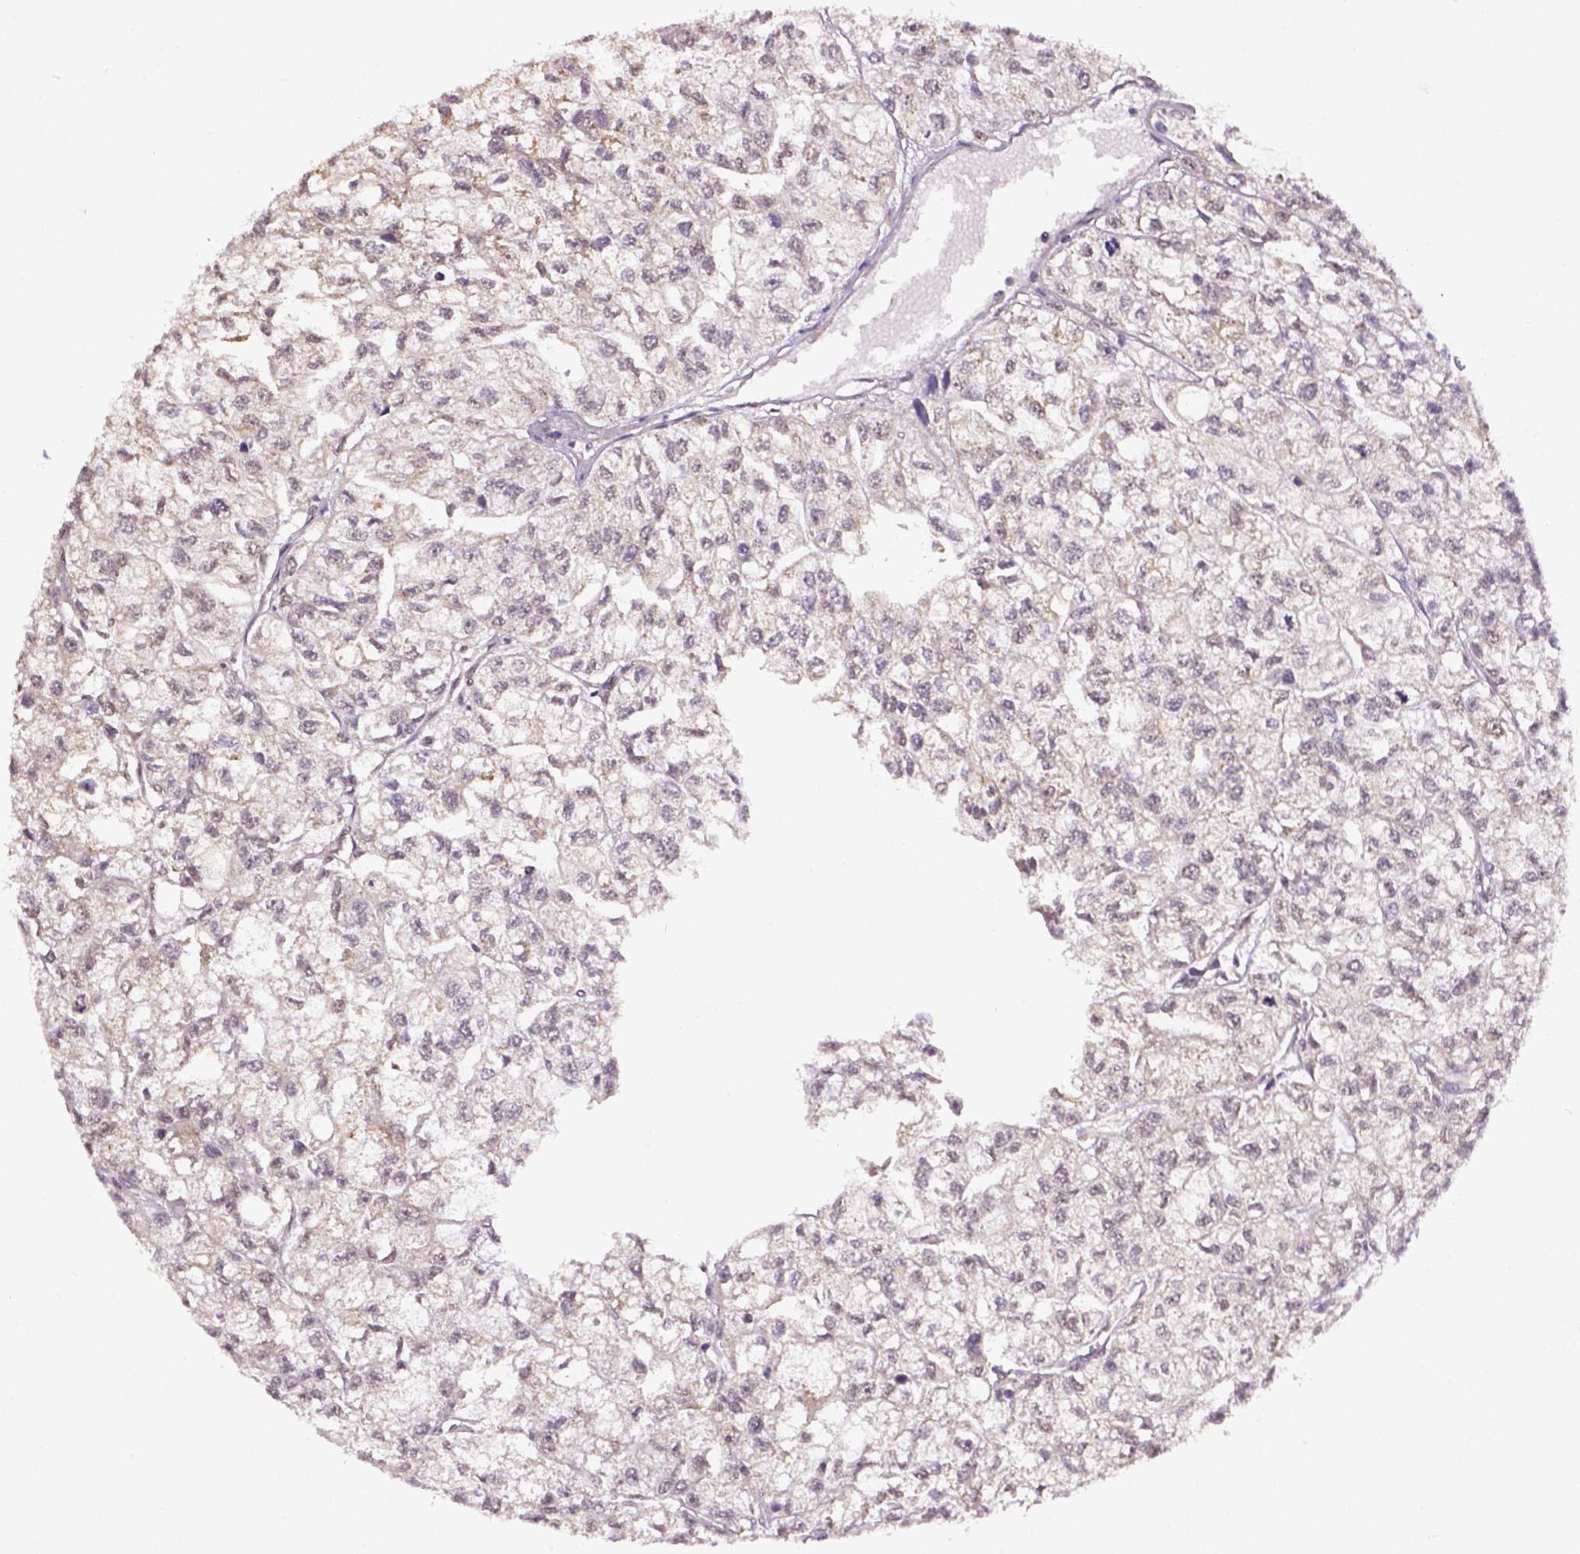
{"staining": {"intensity": "weak", "quantity": ">75%", "location": "cytoplasmic/membranous"}, "tissue": "renal cancer", "cell_type": "Tumor cells", "image_type": "cancer", "snomed": [{"axis": "morphology", "description": "Adenocarcinoma, NOS"}, {"axis": "topography", "description": "Kidney"}], "caption": "Protein analysis of renal adenocarcinoma tissue reveals weak cytoplasmic/membranous staining in about >75% of tumor cells. (DAB (3,3'-diaminobenzidine) = brown stain, brightfield microscopy at high magnification).", "gene": "WDR17", "patient": {"sex": "male", "age": 56}}